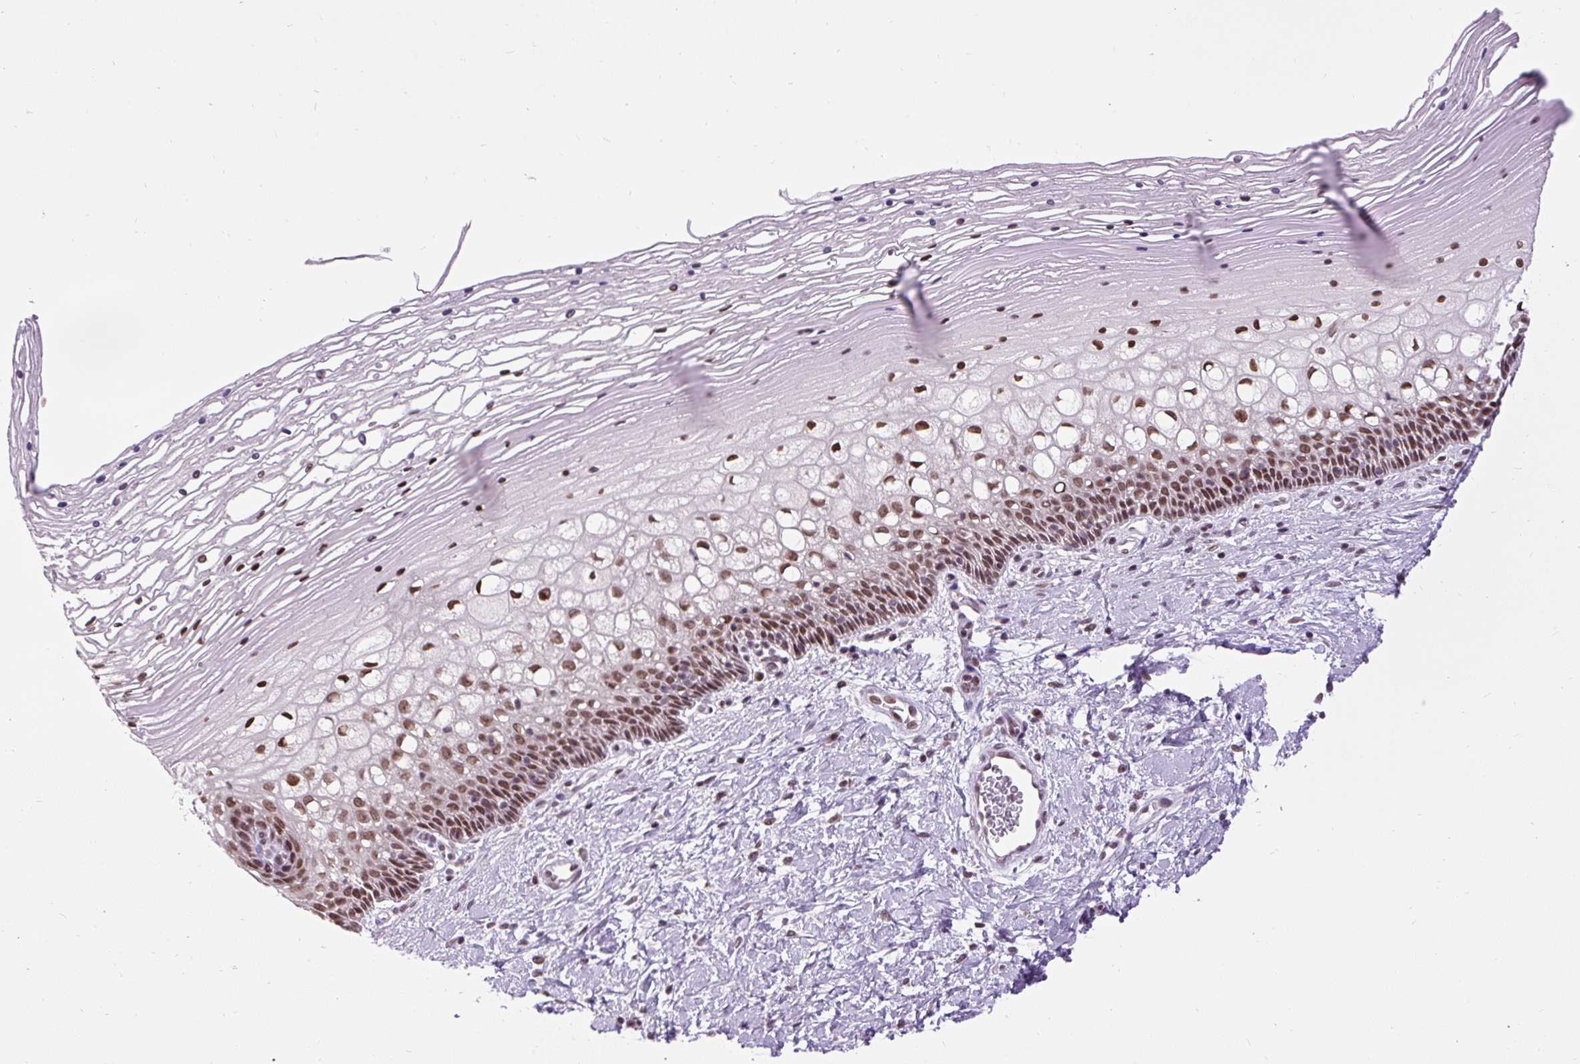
{"staining": {"intensity": "strong", "quantity": ">75%", "location": "cytoplasmic/membranous,nuclear"}, "tissue": "cervix", "cell_type": "Glandular cells", "image_type": "normal", "snomed": [{"axis": "morphology", "description": "Normal tissue, NOS"}, {"axis": "topography", "description": "Cervix"}], "caption": "Immunohistochemical staining of benign human cervix shows strong cytoplasmic/membranous,nuclear protein positivity in approximately >75% of glandular cells.", "gene": "ZNF672", "patient": {"sex": "female", "age": 36}}